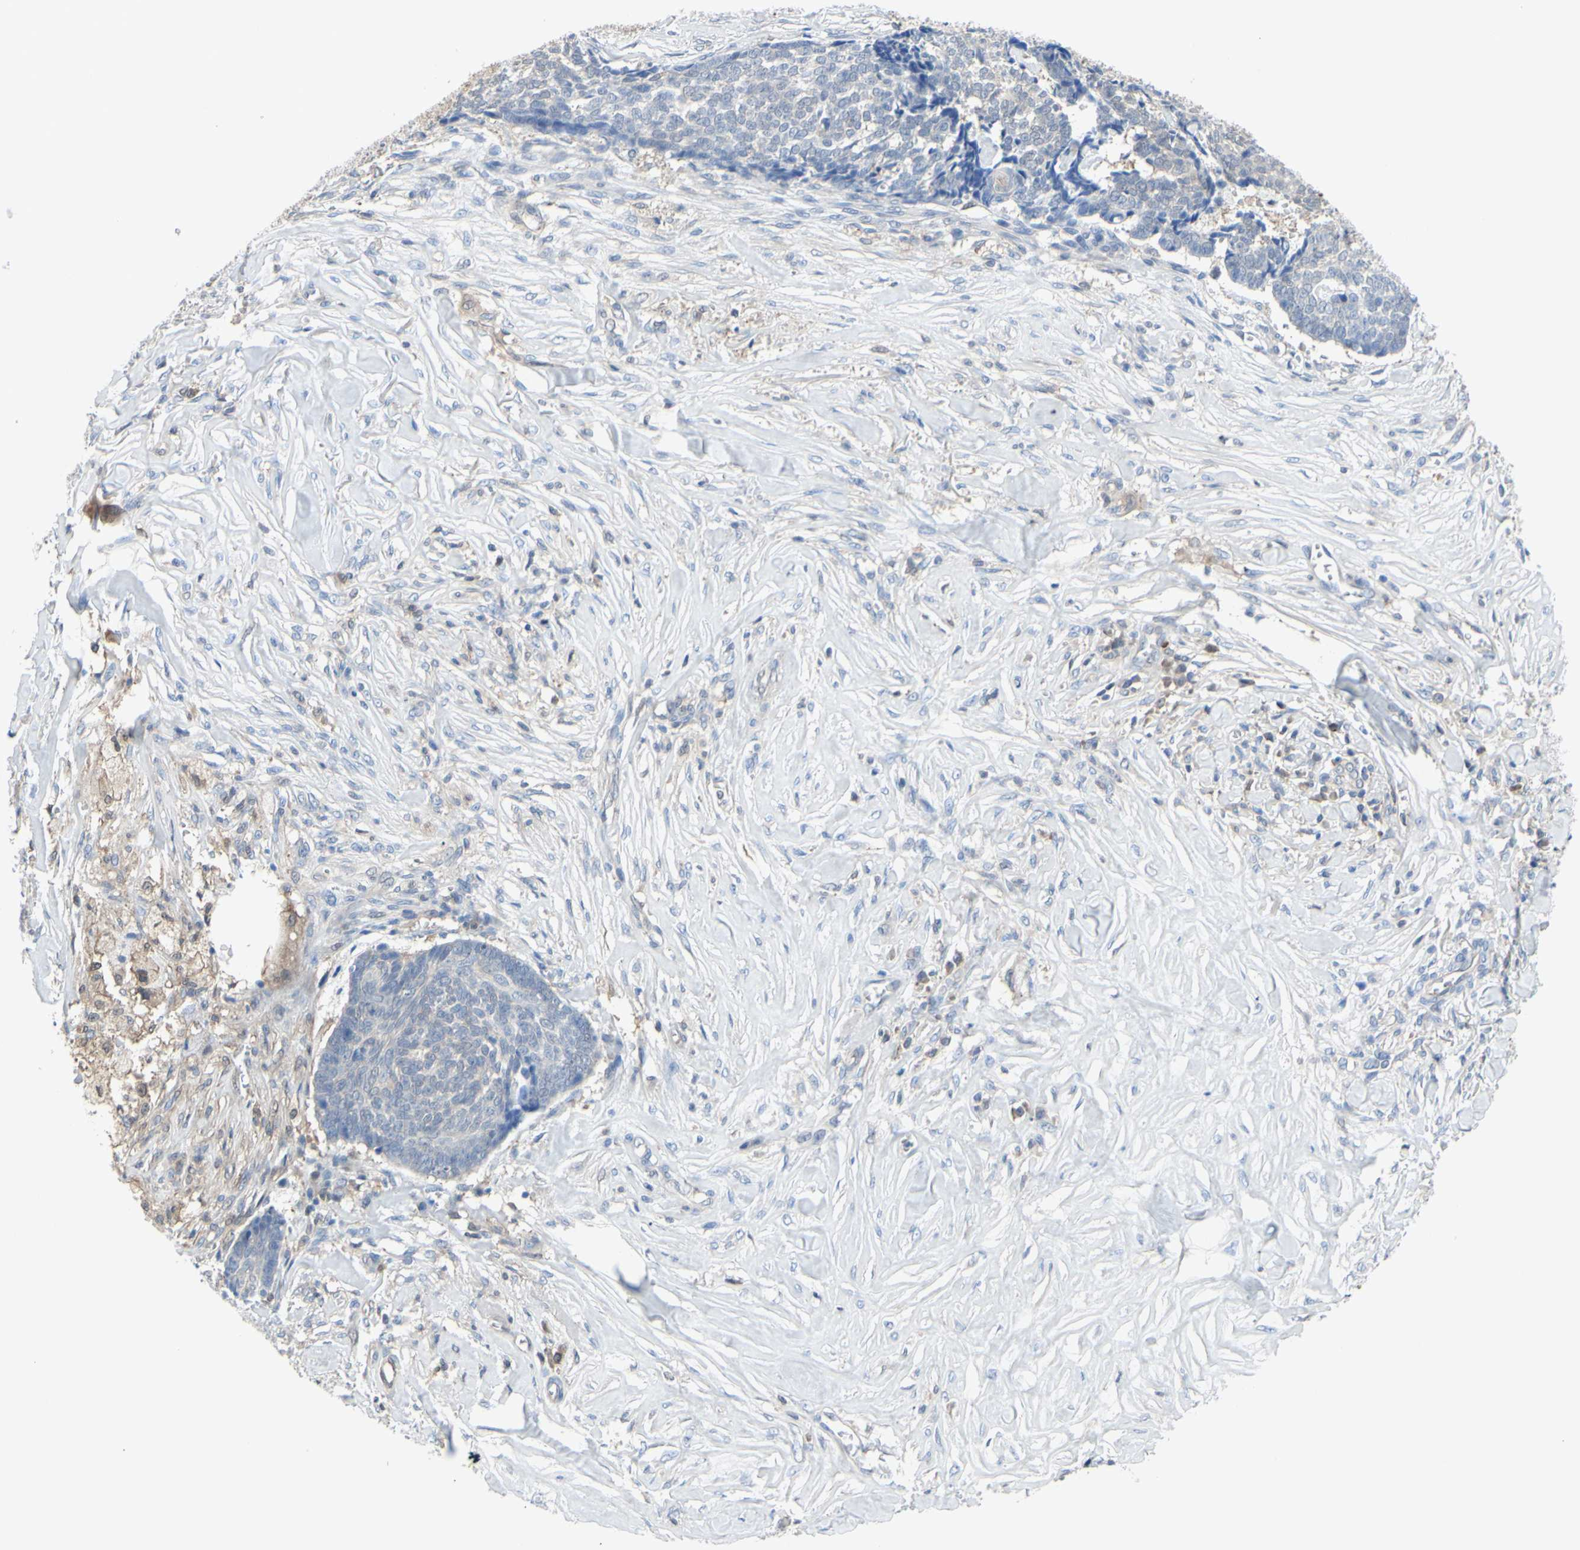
{"staining": {"intensity": "negative", "quantity": "none", "location": "none"}, "tissue": "skin cancer", "cell_type": "Tumor cells", "image_type": "cancer", "snomed": [{"axis": "morphology", "description": "Basal cell carcinoma"}, {"axis": "topography", "description": "Skin"}], "caption": "Tumor cells show no significant positivity in basal cell carcinoma (skin).", "gene": "UPK3B", "patient": {"sex": "male", "age": 84}}